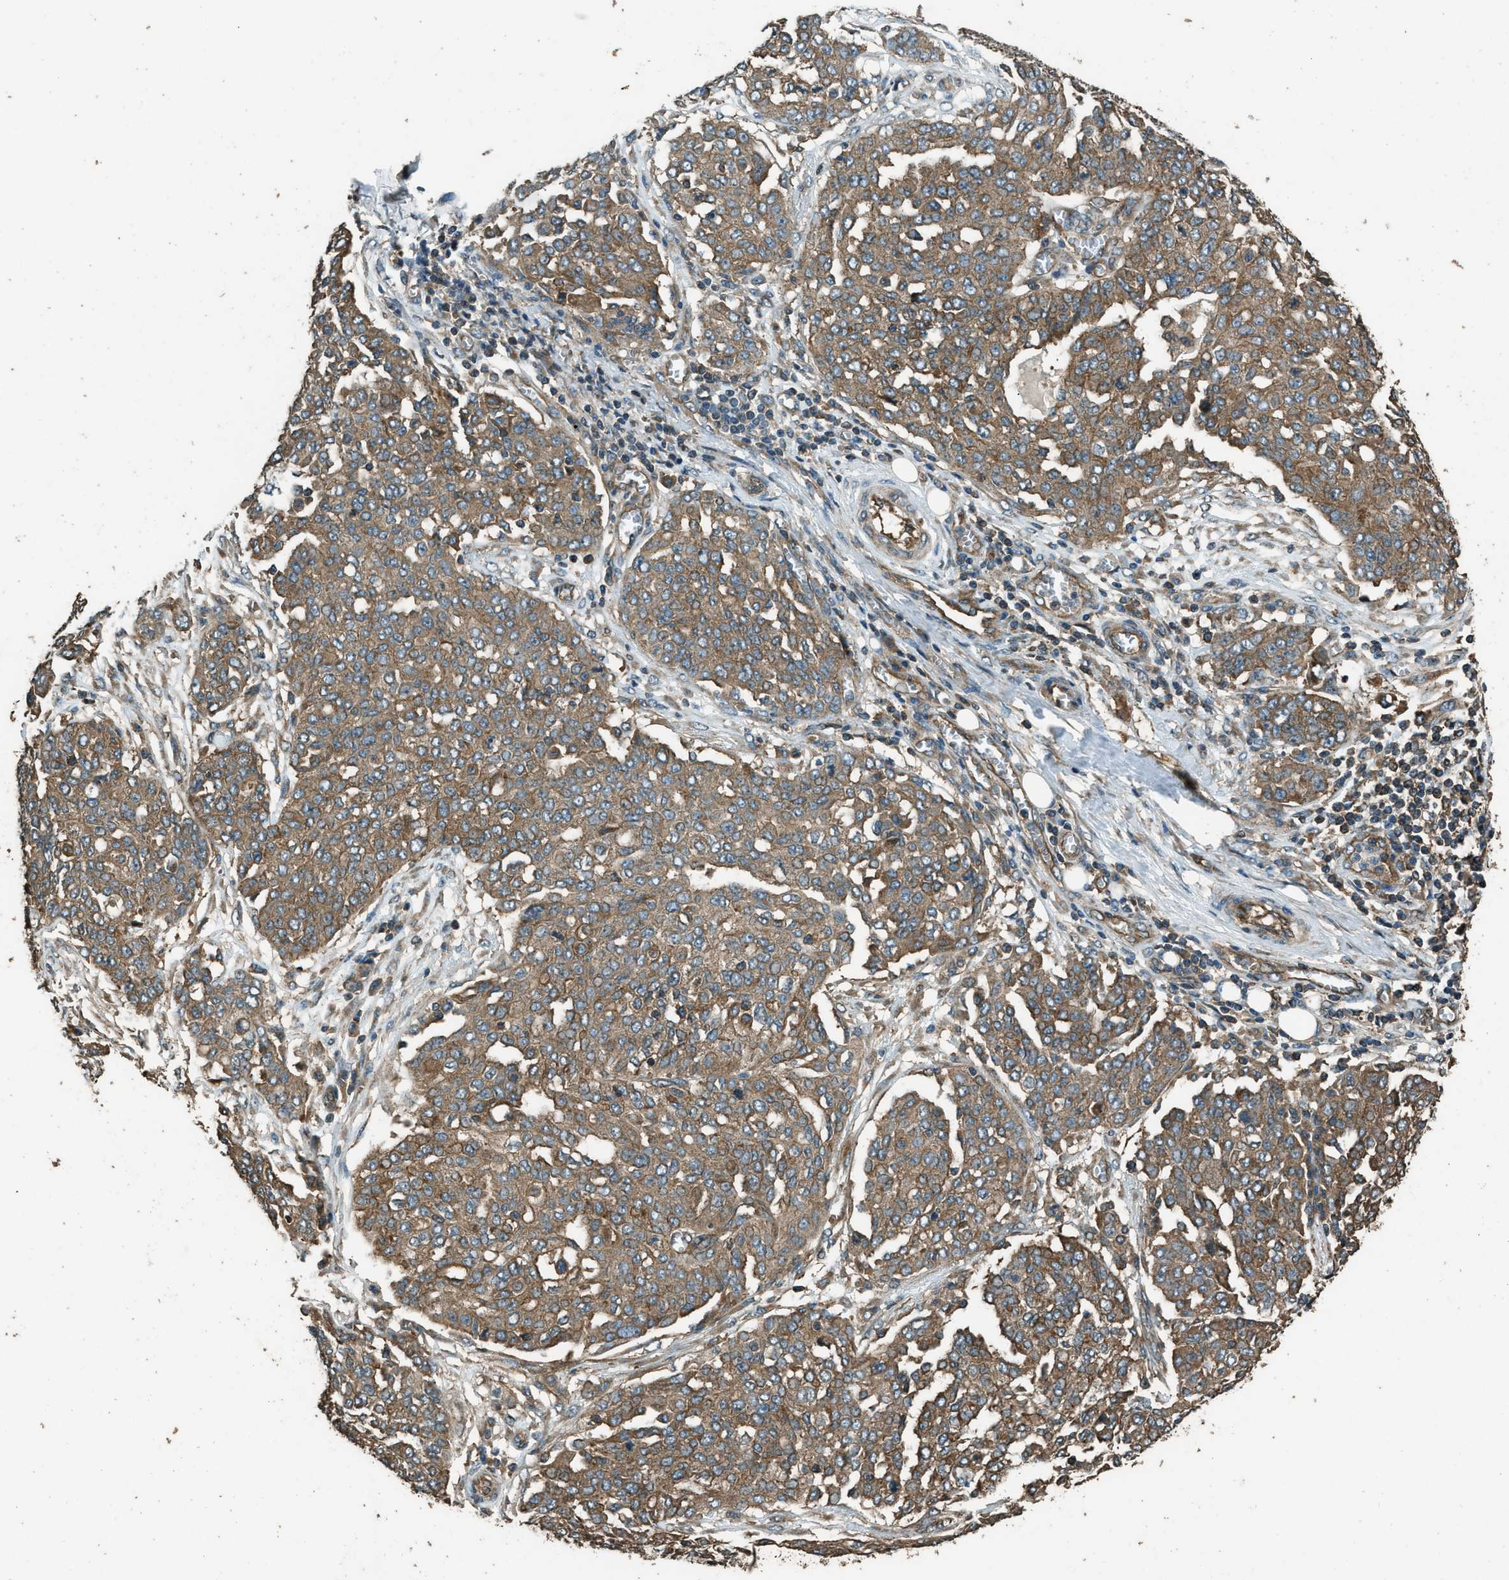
{"staining": {"intensity": "moderate", "quantity": ">75%", "location": "cytoplasmic/membranous"}, "tissue": "ovarian cancer", "cell_type": "Tumor cells", "image_type": "cancer", "snomed": [{"axis": "morphology", "description": "Cystadenocarcinoma, serous, NOS"}, {"axis": "topography", "description": "Soft tissue"}, {"axis": "topography", "description": "Ovary"}], "caption": "A brown stain shows moderate cytoplasmic/membranous positivity of a protein in human ovarian cancer tumor cells.", "gene": "MARS1", "patient": {"sex": "female", "age": 57}}